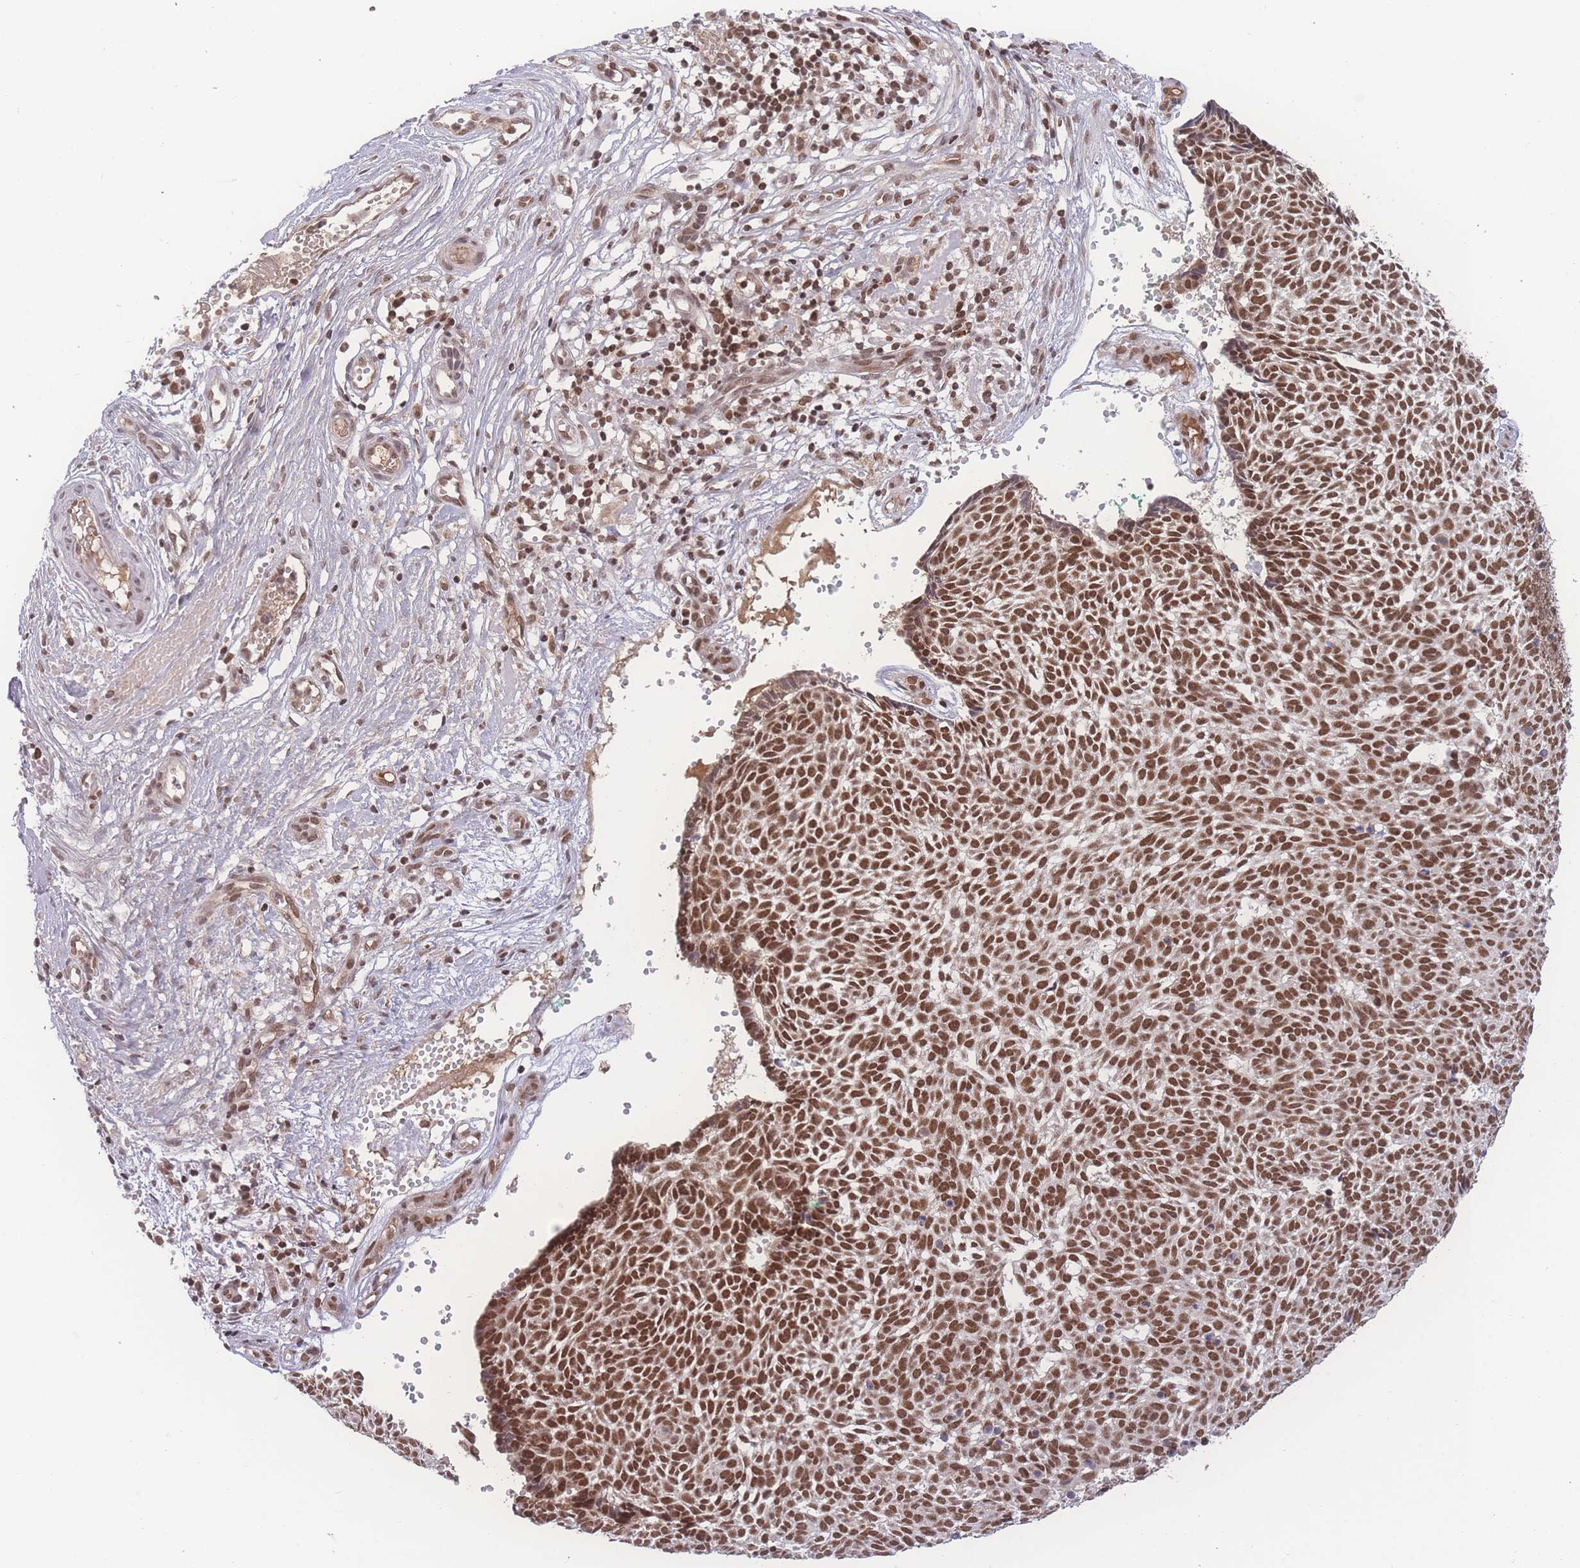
{"staining": {"intensity": "strong", "quantity": ">75%", "location": "nuclear"}, "tissue": "skin cancer", "cell_type": "Tumor cells", "image_type": "cancer", "snomed": [{"axis": "morphology", "description": "Basal cell carcinoma"}, {"axis": "topography", "description": "Skin"}], "caption": "Protein staining reveals strong nuclear expression in about >75% of tumor cells in skin cancer.", "gene": "RAVER1", "patient": {"sex": "male", "age": 61}}